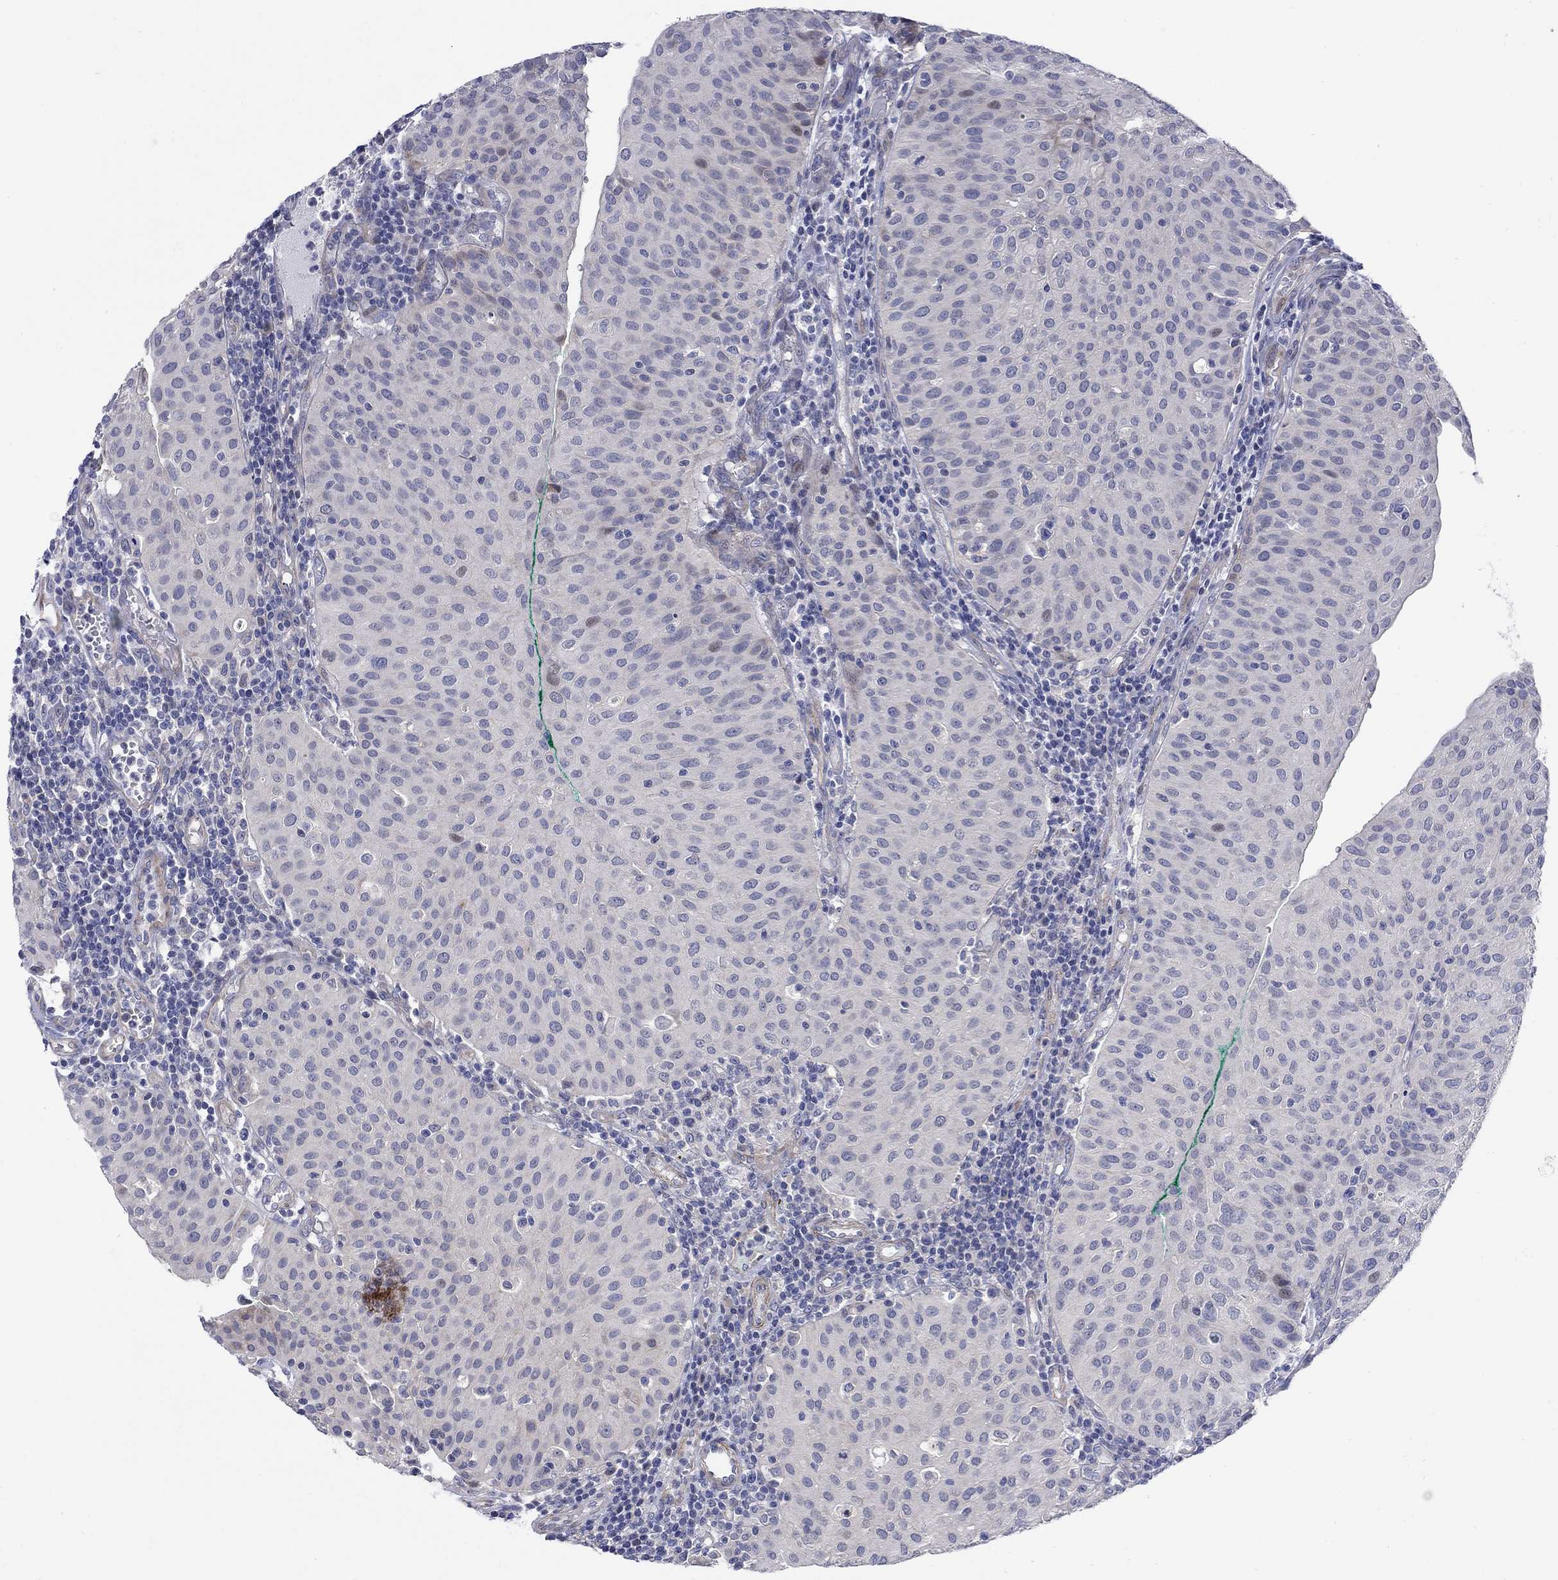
{"staining": {"intensity": "weak", "quantity": "<25%", "location": "cytoplasmic/membranous"}, "tissue": "urothelial cancer", "cell_type": "Tumor cells", "image_type": "cancer", "snomed": [{"axis": "morphology", "description": "Urothelial carcinoma, Low grade"}, {"axis": "topography", "description": "Urinary bladder"}], "caption": "Immunohistochemistry (IHC) photomicrograph of neoplastic tissue: urothelial cancer stained with DAB (3,3'-diaminobenzidine) exhibits no significant protein positivity in tumor cells.", "gene": "SCN7A", "patient": {"sex": "male", "age": 54}}